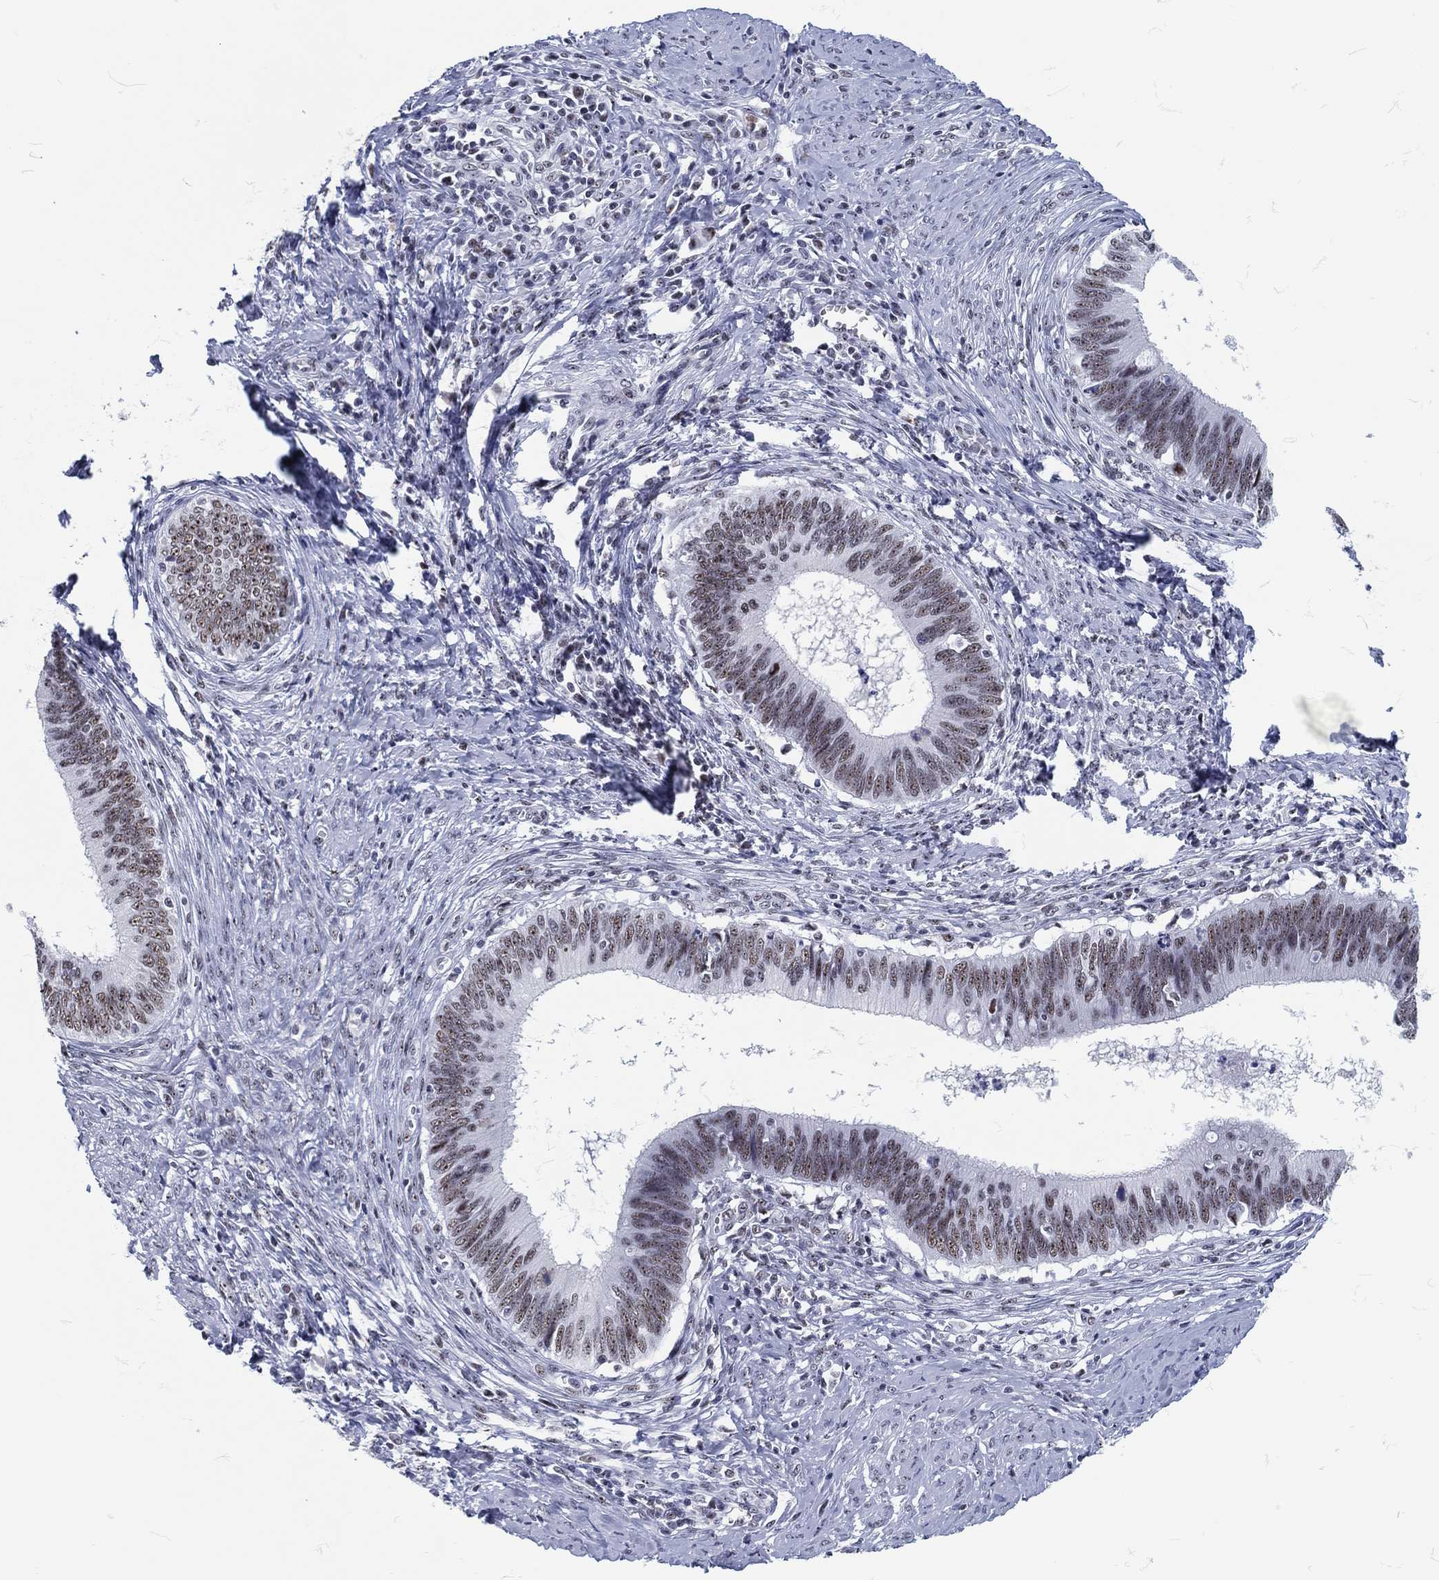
{"staining": {"intensity": "weak", "quantity": "<25%", "location": "nuclear"}, "tissue": "cervical cancer", "cell_type": "Tumor cells", "image_type": "cancer", "snomed": [{"axis": "morphology", "description": "Adenocarcinoma, NOS"}, {"axis": "topography", "description": "Cervix"}], "caption": "Immunohistochemical staining of cervical cancer exhibits no significant positivity in tumor cells. (IHC, brightfield microscopy, high magnification).", "gene": "MAPK8IP1", "patient": {"sex": "female", "age": 42}}